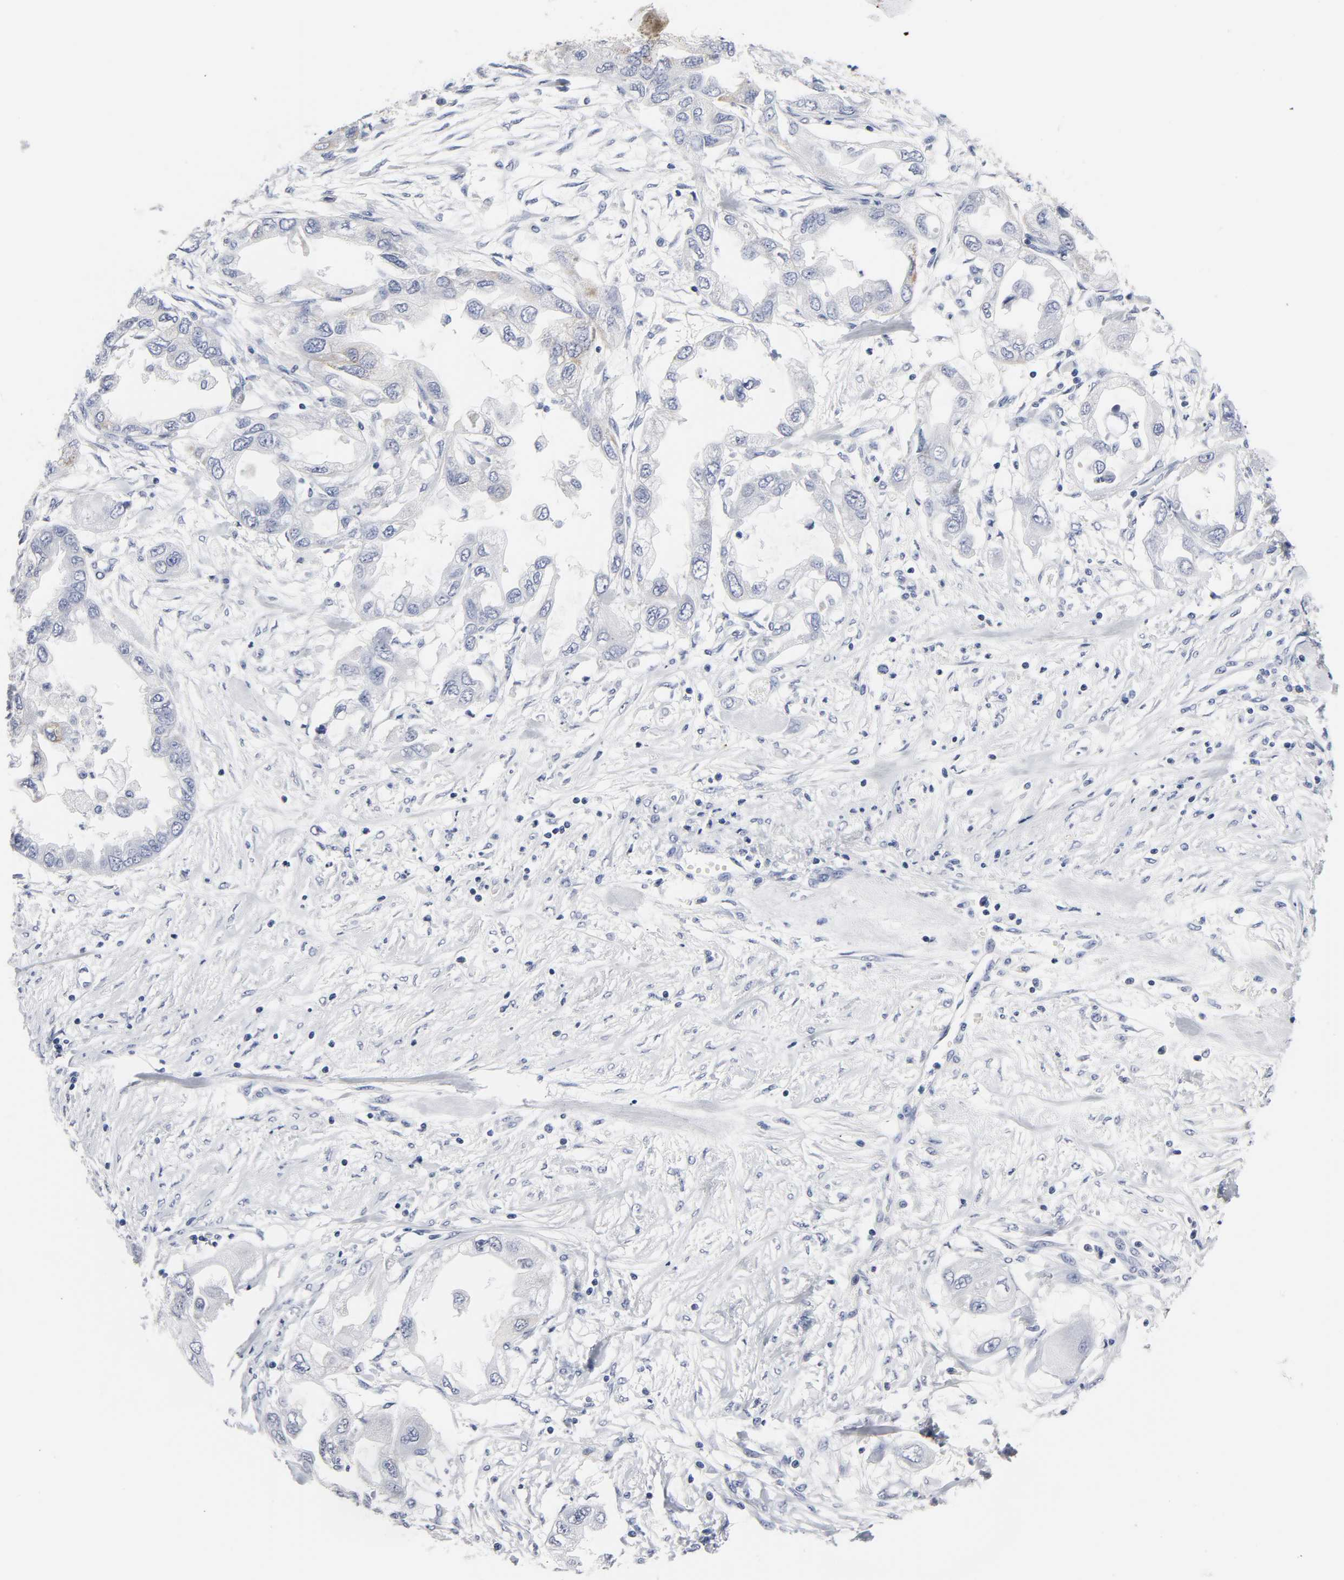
{"staining": {"intensity": "moderate", "quantity": "<25%", "location": "cytoplasmic/membranous"}, "tissue": "endometrial cancer", "cell_type": "Tumor cells", "image_type": "cancer", "snomed": [{"axis": "morphology", "description": "Adenocarcinoma, NOS"}, {"axis": "topography", "description": "Endometrium"}], "caption": "Immunohistochemical staining of human adenocarcinoma (endometrial) shows moderate cytoplasmic/membranous protein expression in about <25% of tumor cells.", "gene": "GRHL2", "patient": {"sex": "female", "age": 67}}